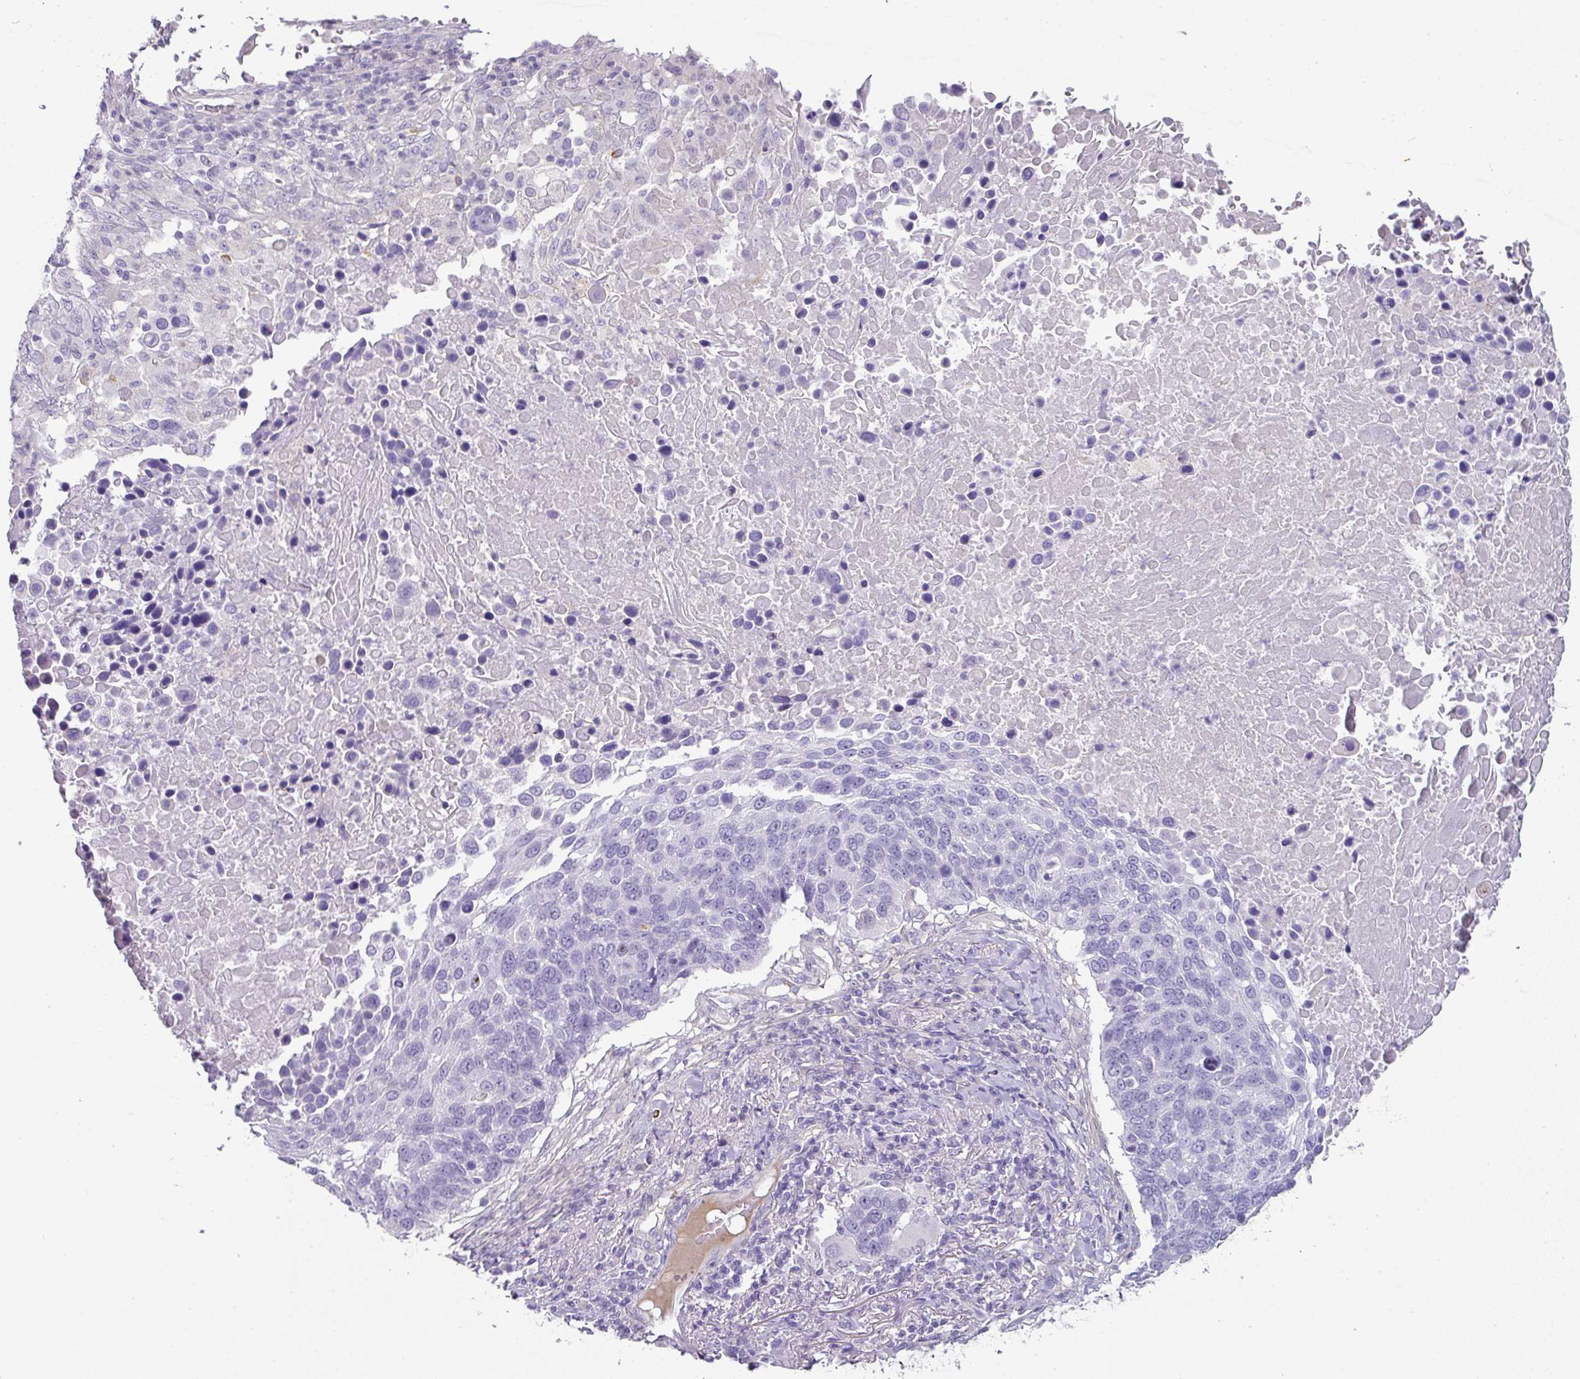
{"staining": {"intensity": "negative", "quantity": "none", "location": "none"}, "tissue": "lung cancer", "cell_type": "Tumor cells", "image_type": "cancer", "snomed": [{"axis": "morphology", "description": "Normal tissue, NOS"}, {"axis": "morphology", "description": "Squamous cell carcinoma, NOS"}, {"axis": "topography", "description": "Lymph node"}, {"axis": "topography", "description": "Lung"}], "caption": "A histopathology image of human lung squamous cell carcinoma is negative for staining in tumor cells. (Immunohistochemistry (ihc), brightfield microscopy, high magnification).", "gene": "OR52N1", "patient": {"sex": "male", "age": 66}}